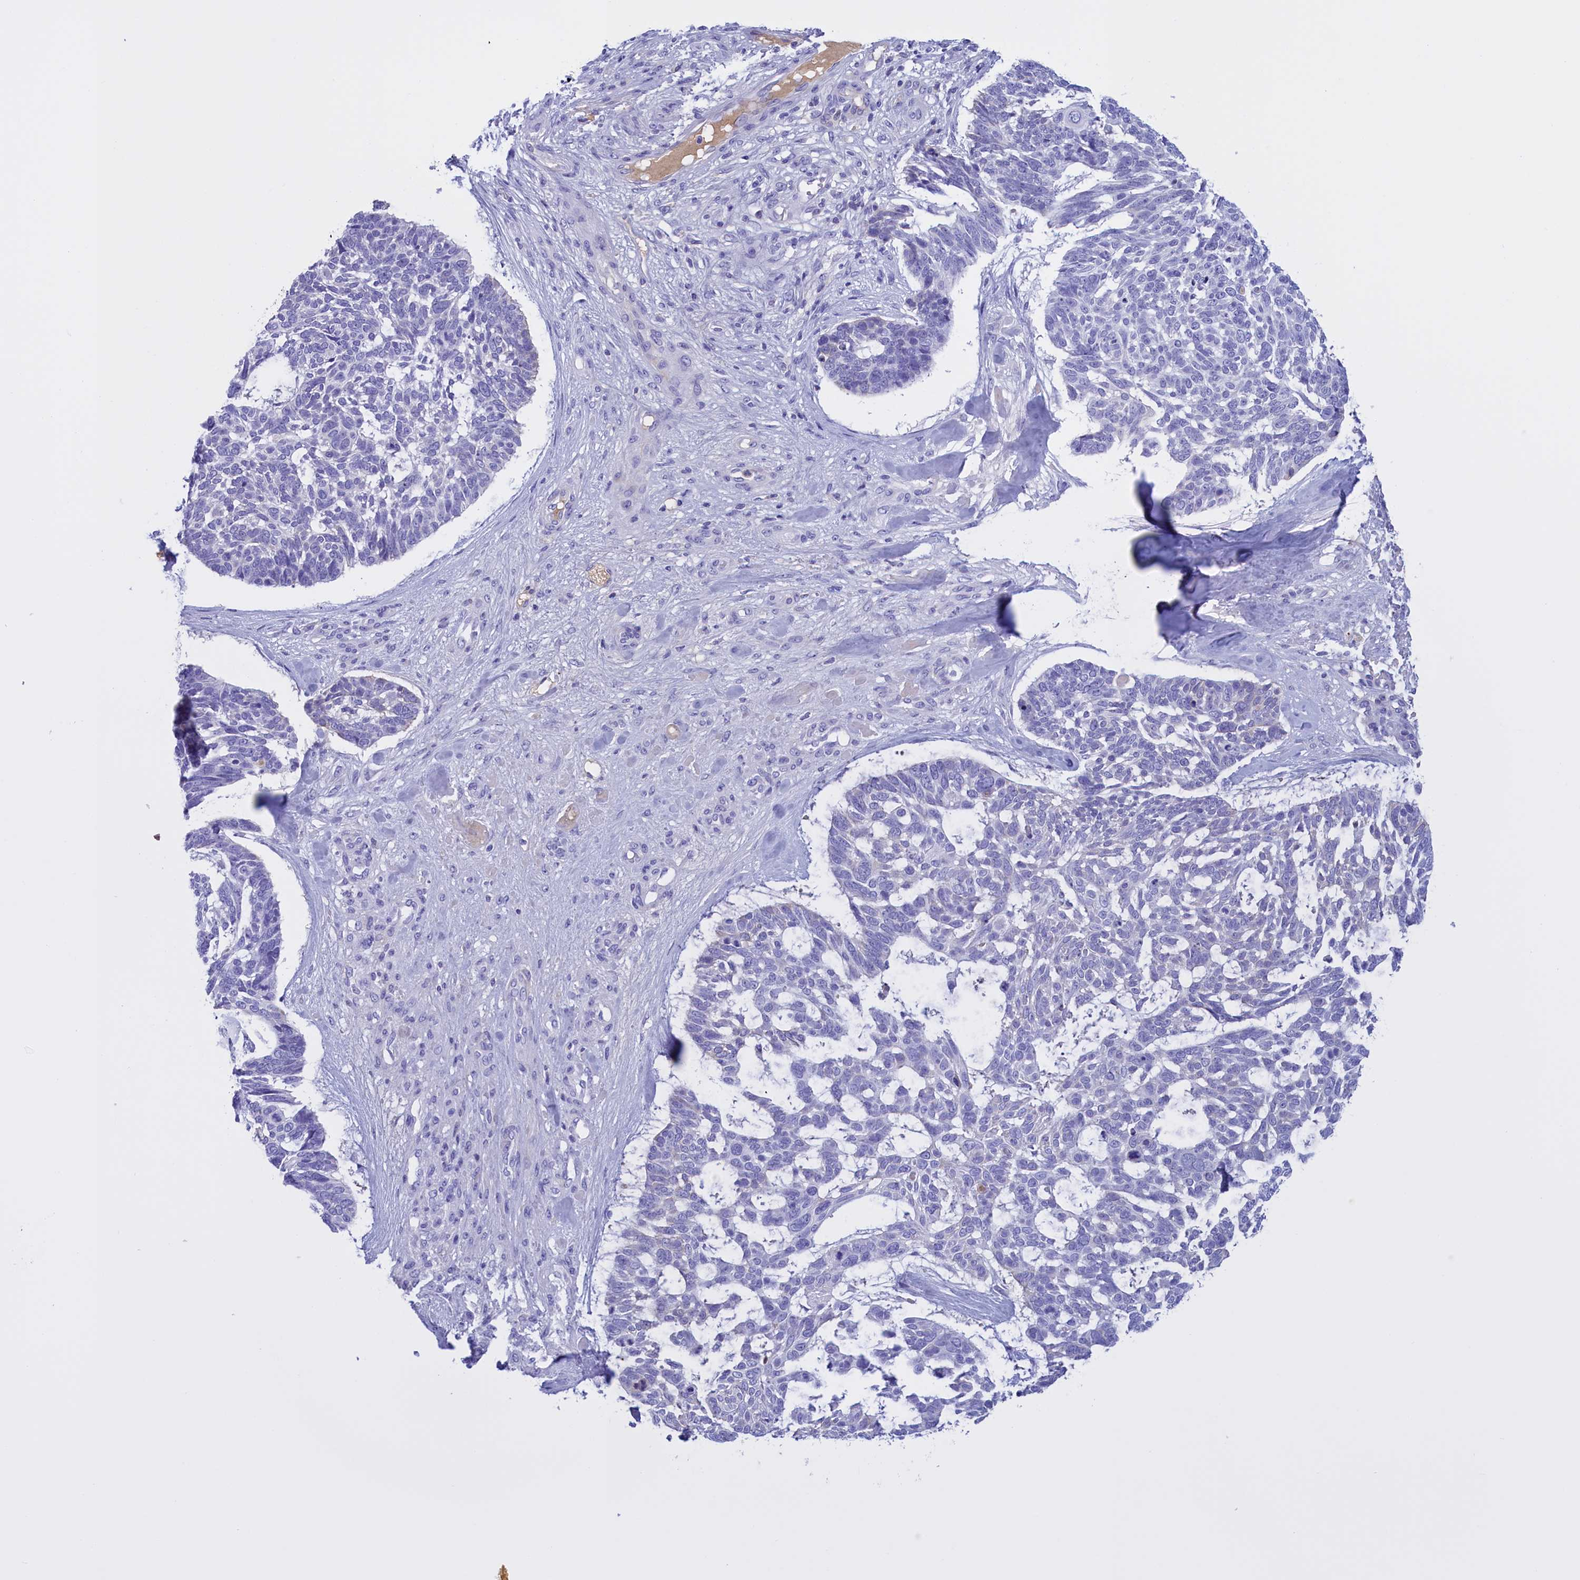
{"staining": {"intensity": "negative", "quantity": "none", "location": "none"}, "tissue": "skin cancer", "cell_type": "Tumor cells", "image_type": "cancer", "snomed": [{"axis": "morphology", "description": "Basal cell carcinoma"}, {"axis": "topography", "description": "Skin"}], "caption": "IHC photomicrograph of neoplastic tissue: human basal cell carcinoma (skin) stained with DAB shows no significant protein staining in tumor cells.", "gene": "PROK2", "patient": {"sex": "male", "age": 88}}